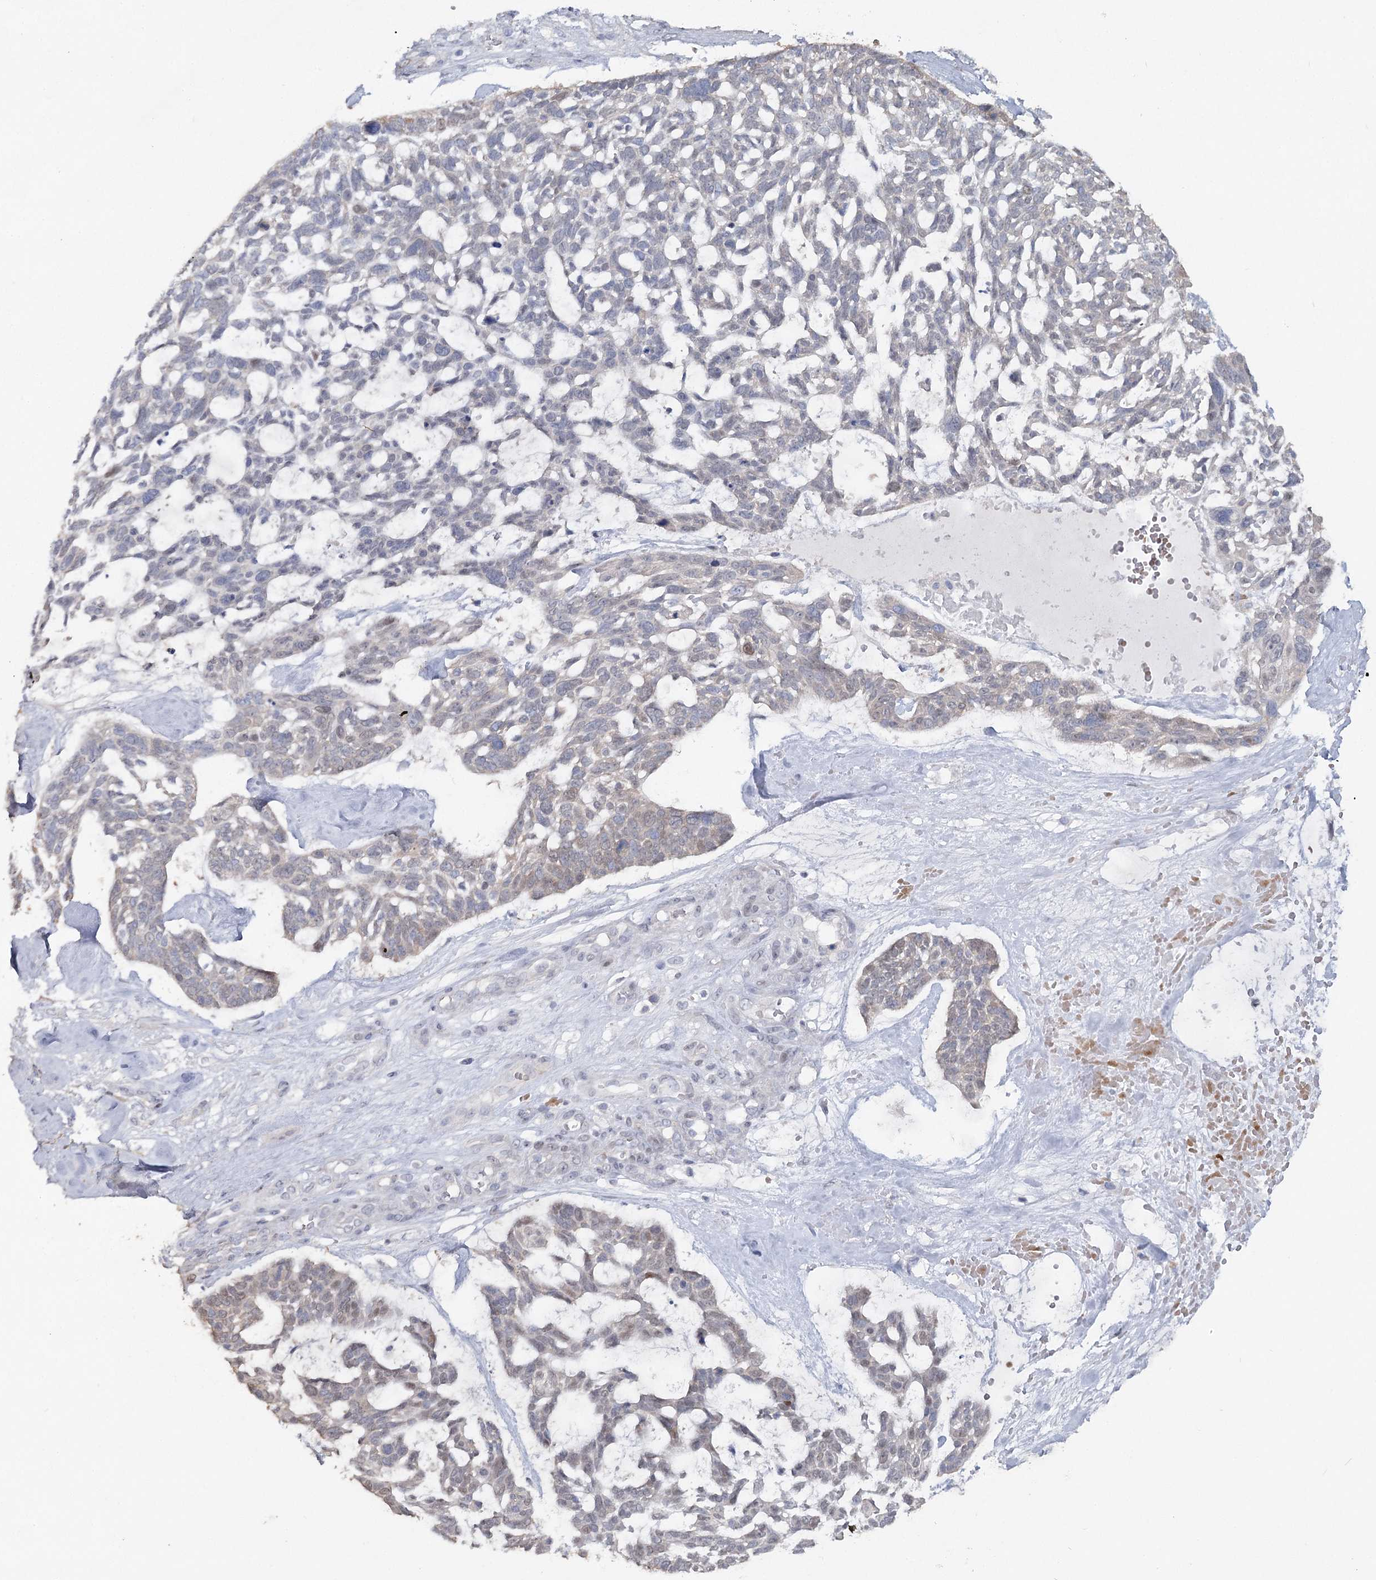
{"staining": {"intensity": "weak", "quantity": "<25%", "location": "cytoplasmic/membranous"}, "tissue": "skin cancer", "cell_type": "Tumor cells", "image_type": "cancer", "snomed": [{"axis": "morphology", "description": "Basal cell carcinoma"}, {"axis": "topography", "description": "Skin"}], "caption": "Immunohistochemistry image of neoplastic tissue: basal cell carcinoma (skin) stained with DAB (3,3'-diaminobenzidine) reveals no significant protein positivity in tumor cells.", "gene": "MAP3K13", "patient": {"sex": "male", "age": 88}}